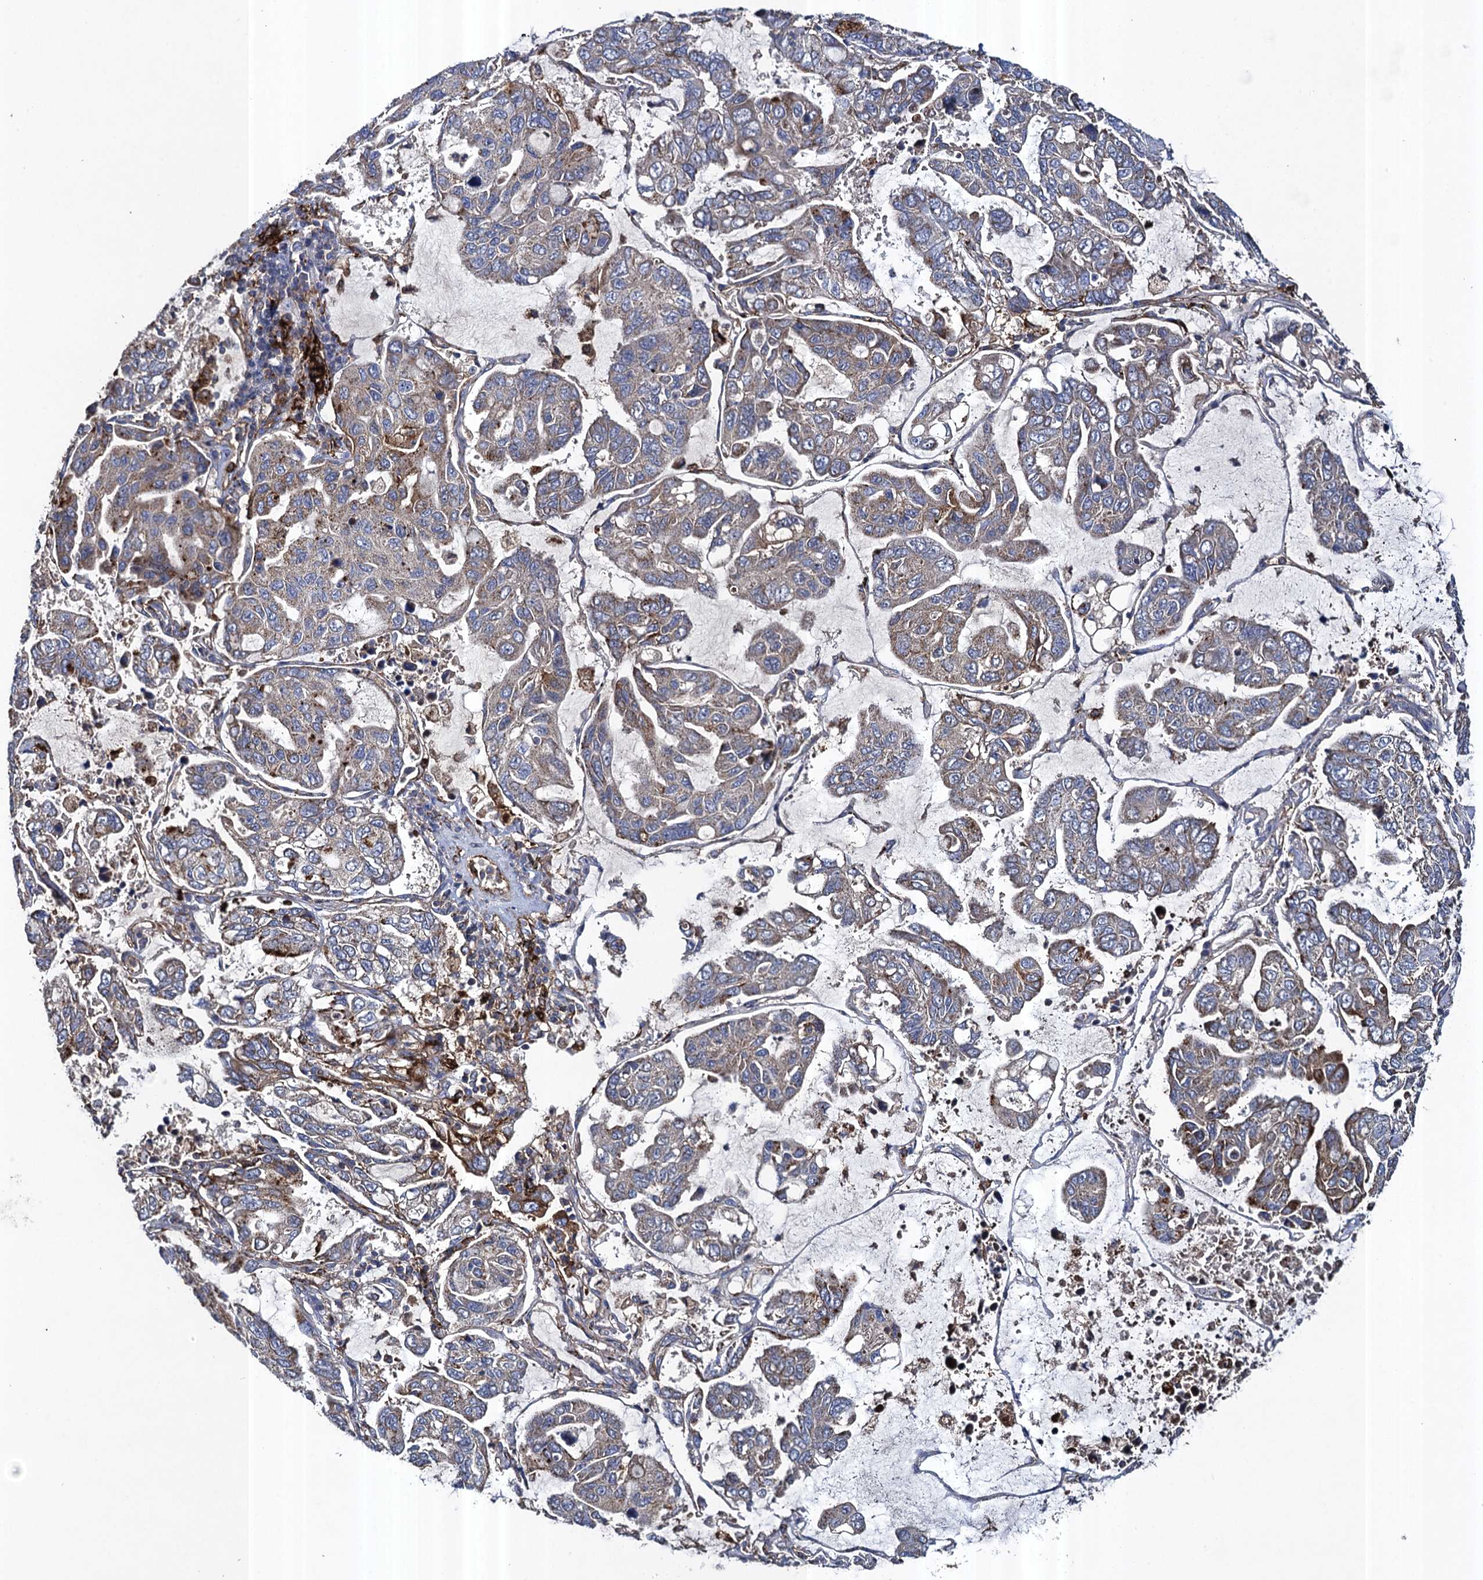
{"staining": {"intensity": "weak", "quantity": "25%-75%", "location": "cytoplasmic/membranous"}, "tissue": "lung cancer", "cell_type": "Tumor cells", "image_type": "cancer", "snomed": [{"axis": "morphology", "description": "Adenocarcinoma, NOS"}, {"axis": "topography", "description": "Lung"}], "caption": "IHC (DAB) staining of lung cancer shows weak cytoplasmic/membranous protein expression in about 25%-75% of tumor cells.", "gene": "TXNDC11", "patient": {"sex": "male", "age": 64}}